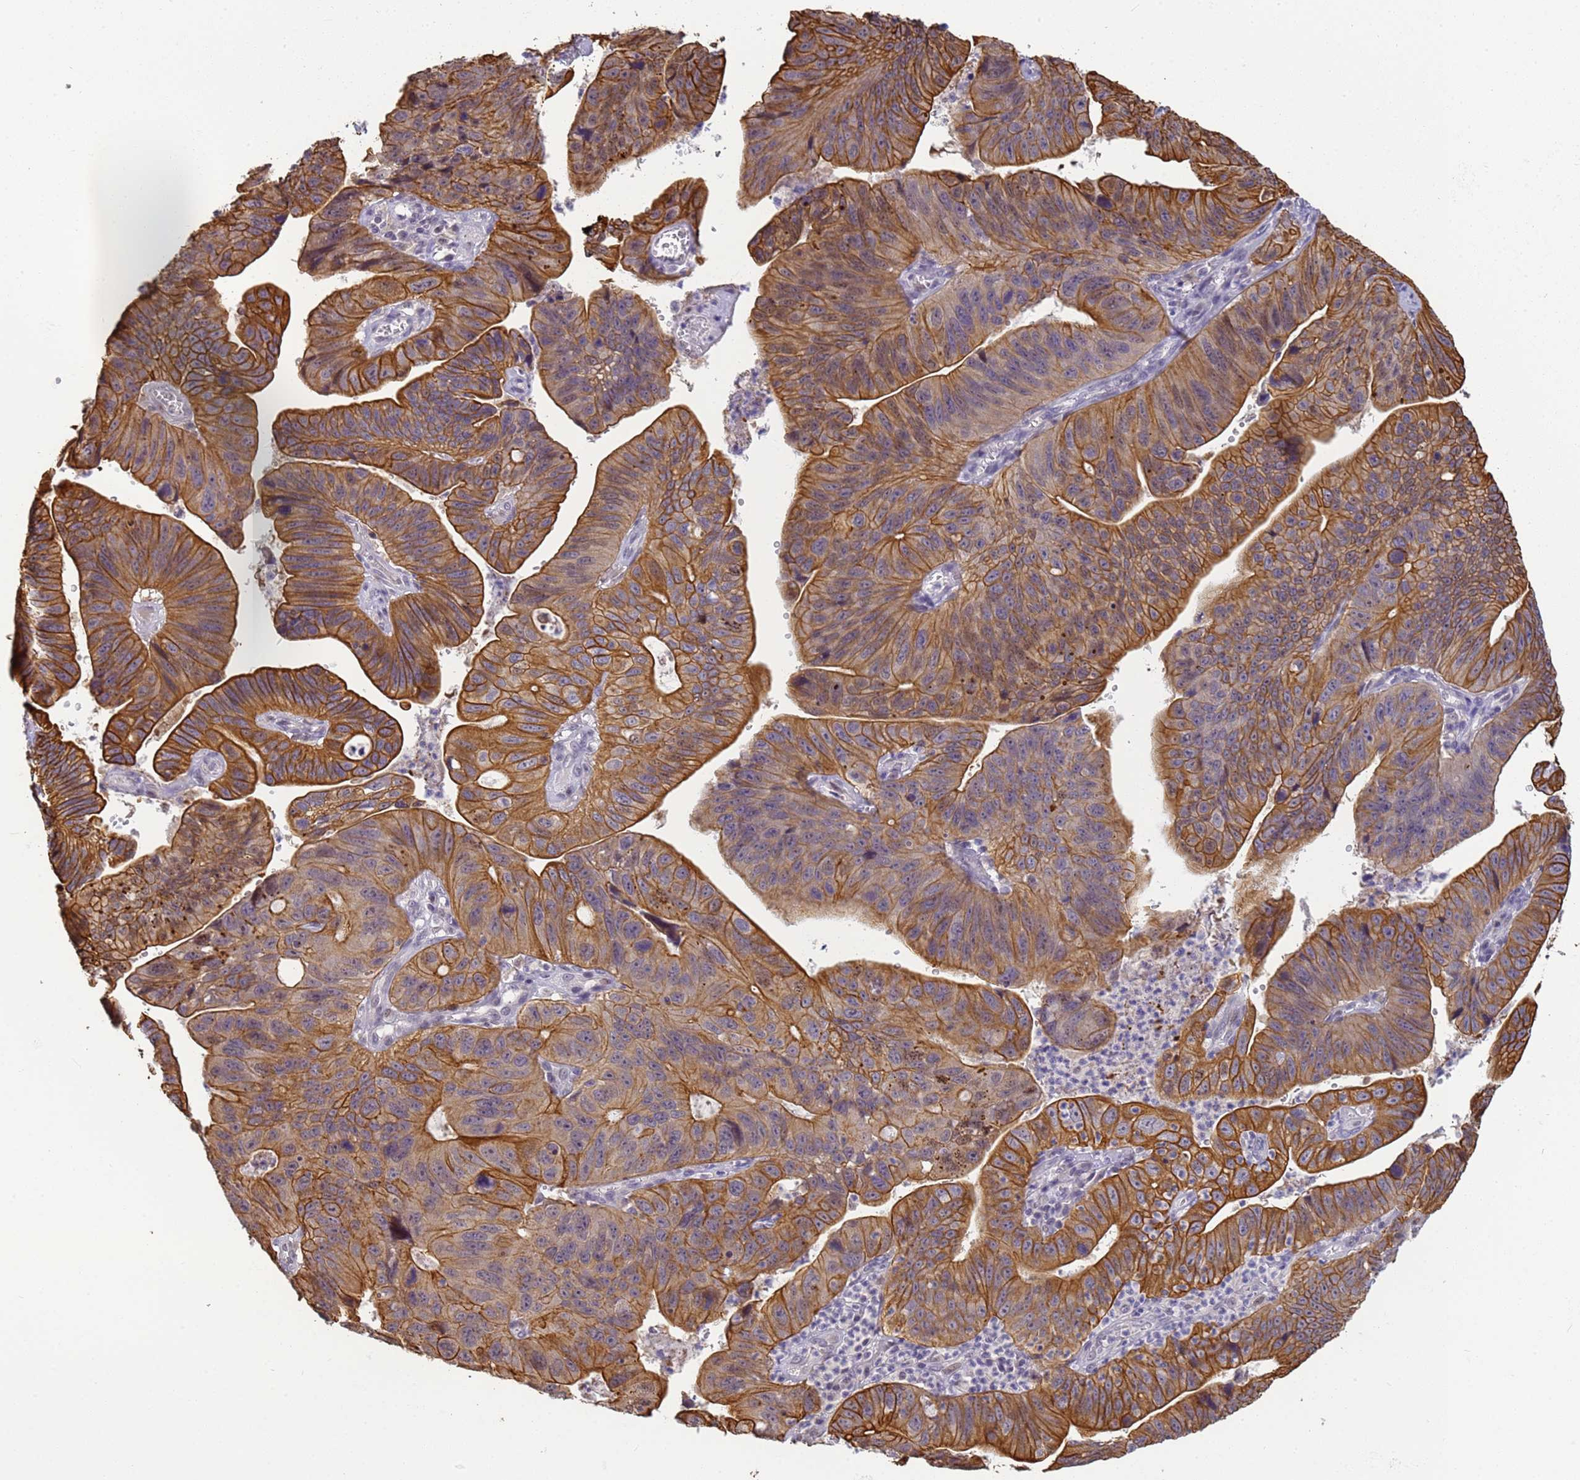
{"staining": {"intensity": "strong", "quantity": ">75%", "location": "cytoplasmic/membranous"}, "tissue": "stomach cancer", "cell_type": "Tumor cells", "image_type": "cancer", "snomed": [{"axis": "morphology", "description": "Adenocarcinoma, NOS"}, {"axis": "topography", "description": "Stomach"}], "caption": "Protein staining reveals strong cytoplasmic/membranous positivity in approximately >75% of tumor cells in stomach cancer. (IHC, brightfield microscopy, high magnification).", "gene": "VWA3A", "patient": {"sex": "male", "age": 59}}